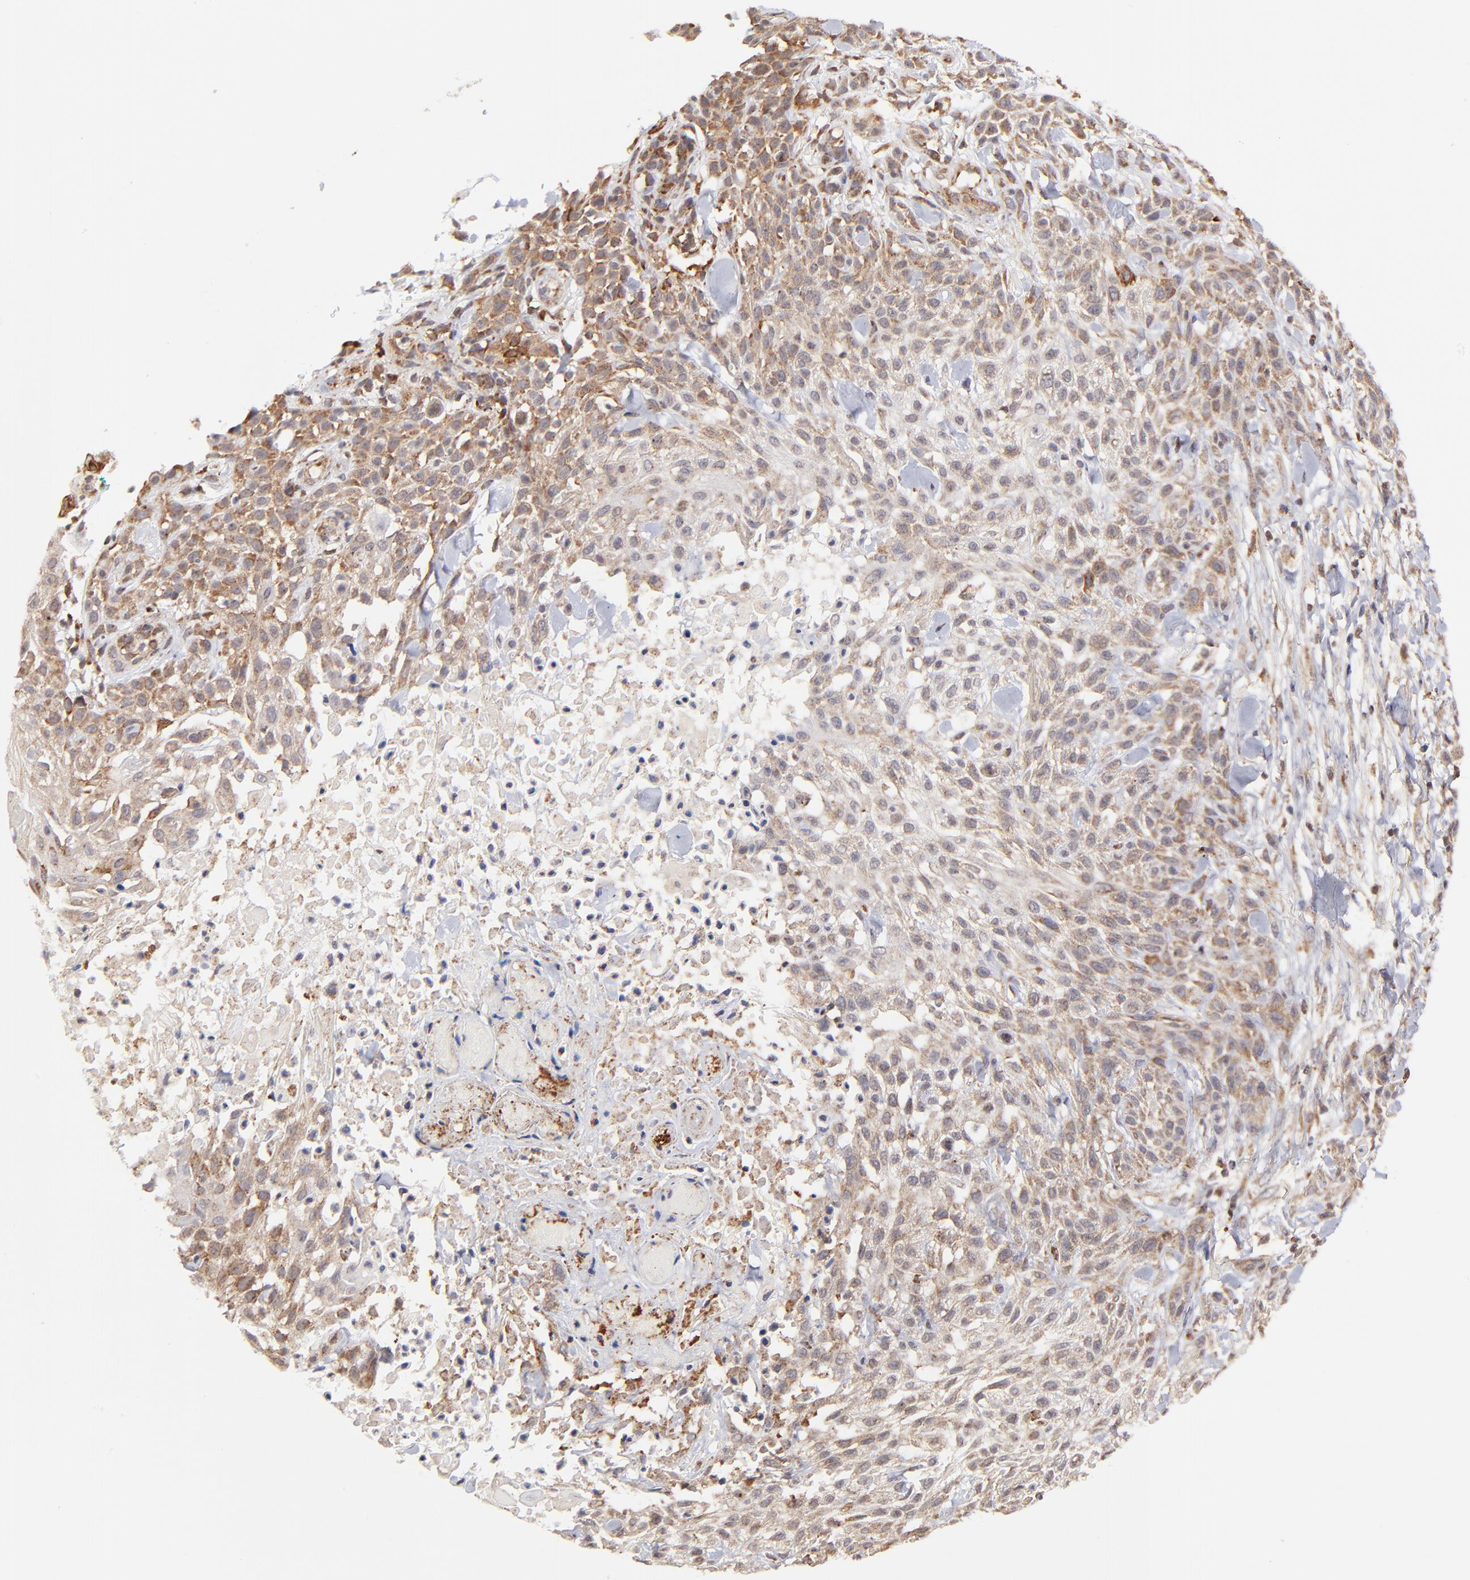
{"staining": {"intensity": "weak", "quantity": ">75%", "location": "cytoplasmic/membranous"}, "tissue": "skin cancer", "cell_type": "Tumor cells", "image_type": "cancer", "snomed": [{"axis": "morphology", "description": "Squamous cell carcinoma, NOS"}, {"axis": "topography", "description": "Skin"}], "caption": "Weak cytoplasmic/membranous staining is seen in approximately >75% of tumor cells in skin squamous cell carcinoma.", "gene": "MAP2K7", "patient": {"sex": "female", "age": 42}}